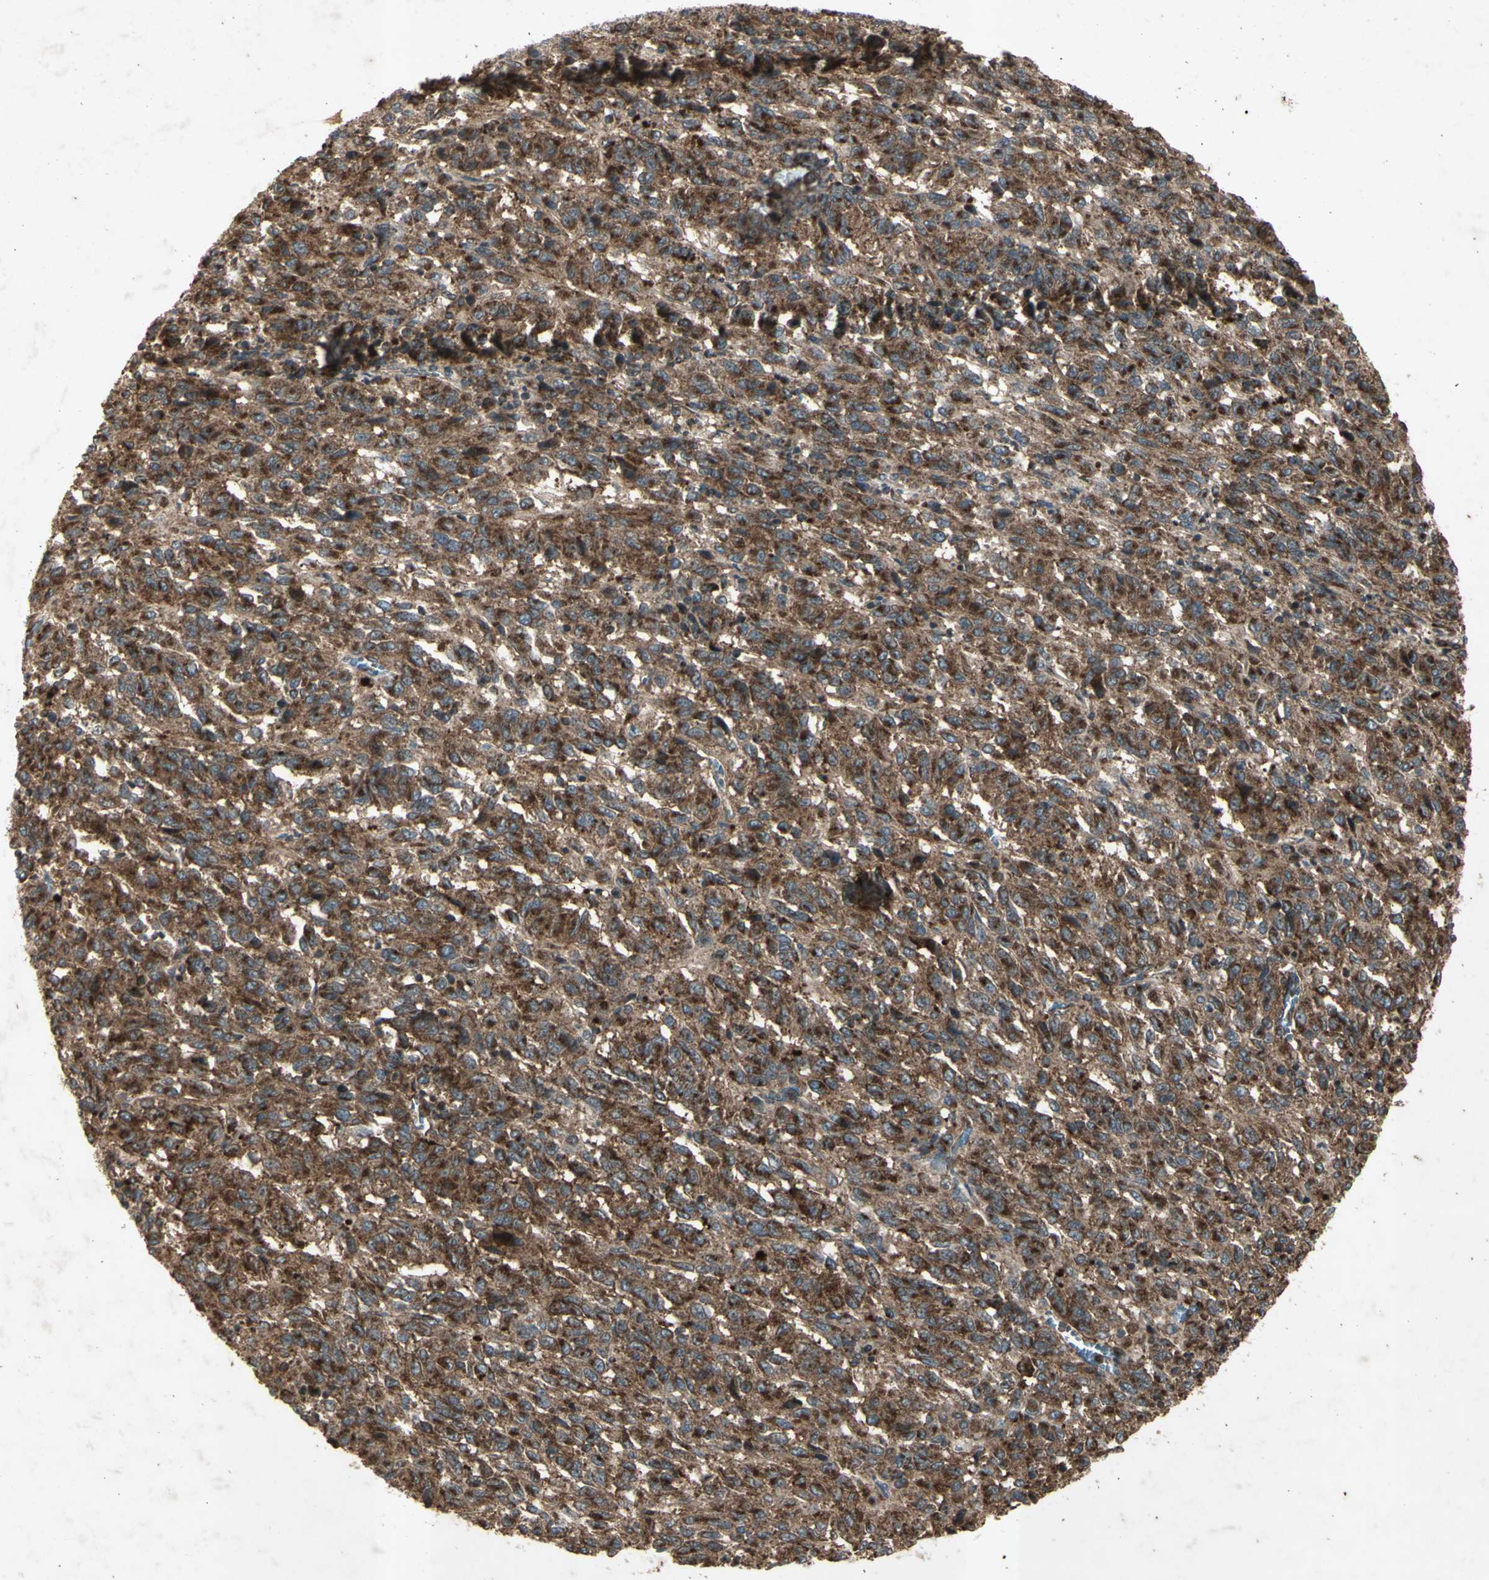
{"staining": {"intensity": "strong", "quantity": ">75%", "location": "cytoplasmic/membranous"}, "tissue": "melanoma", "cell_type": "Tumor cells", "image_type": "cancer", "snomed": [{"axis": "morphology", "description": "Malignant melanoma, Metastatic site"}, {"axis": "topography", "description": "Lung"}], "caption": "A photomicrograph showing strong cytoplasmic/membranous expression in approximately >75% of tumor cells in malignant melanoma (metastatic site), as visualized by brown immunohistochemical staining.", "gene": "AP1G1", "patient": {"sex": "male", "age": 64}}